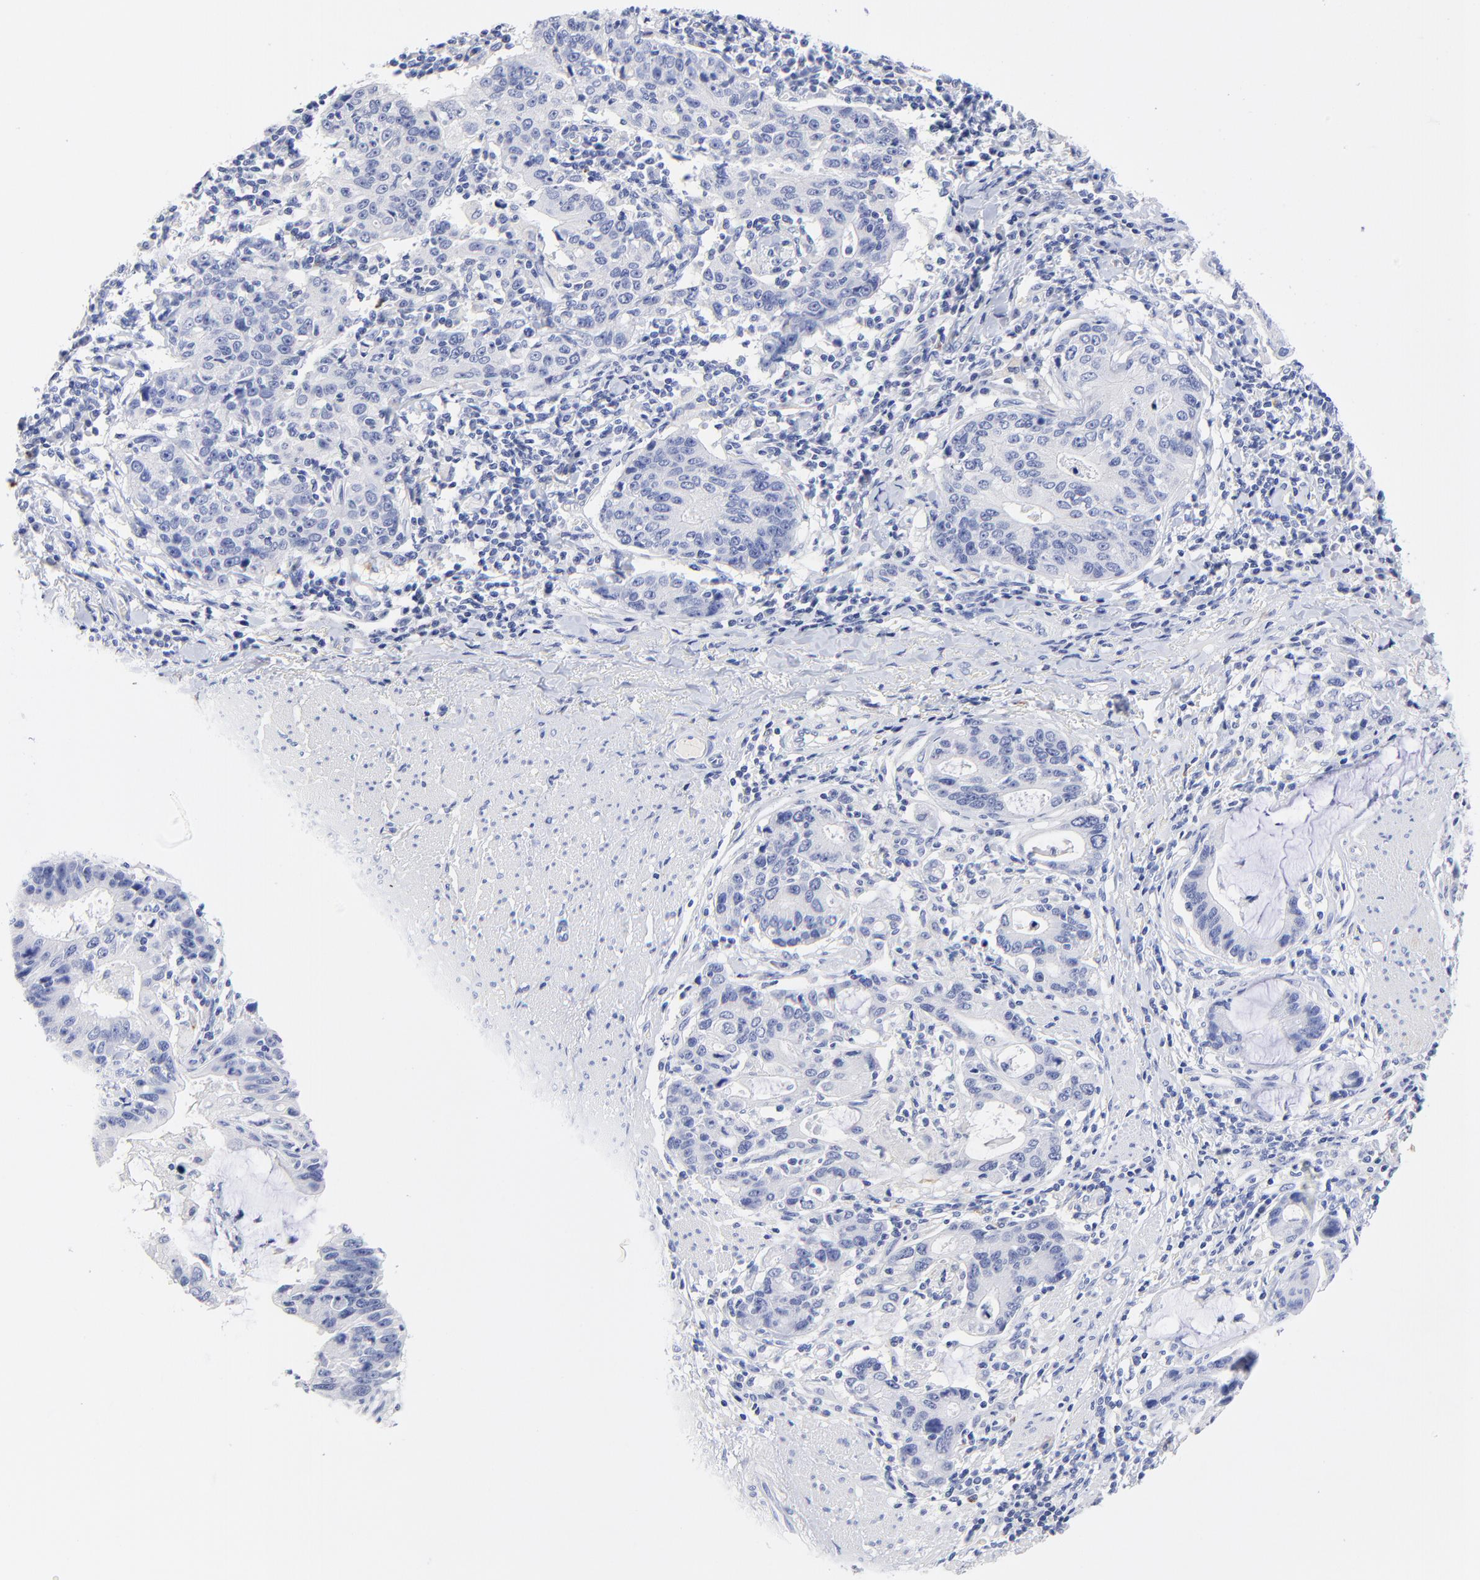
{"staining": {"intensity": "negative", "quantity": "none", "location": "none"}, "tissue": "stomach cancer", "cell_type": "Tumor cells", "image_type": "cancer", "snomed": [{"axis": "morphology", "description": "Adenocarcinoma, NOS"}, {"axis": "topography", "description": "Esophagus"}, {"axis": "topography", "description": "Stomach"}], "caption": "A high-resolution micrograph shows immunohistochemistry staining of adenocarcinoma (stomach), which demonstrates no significant expression in tumor cells.", "gene": "SULT4A1", "patient": {"sex": "male", "age": 74}}